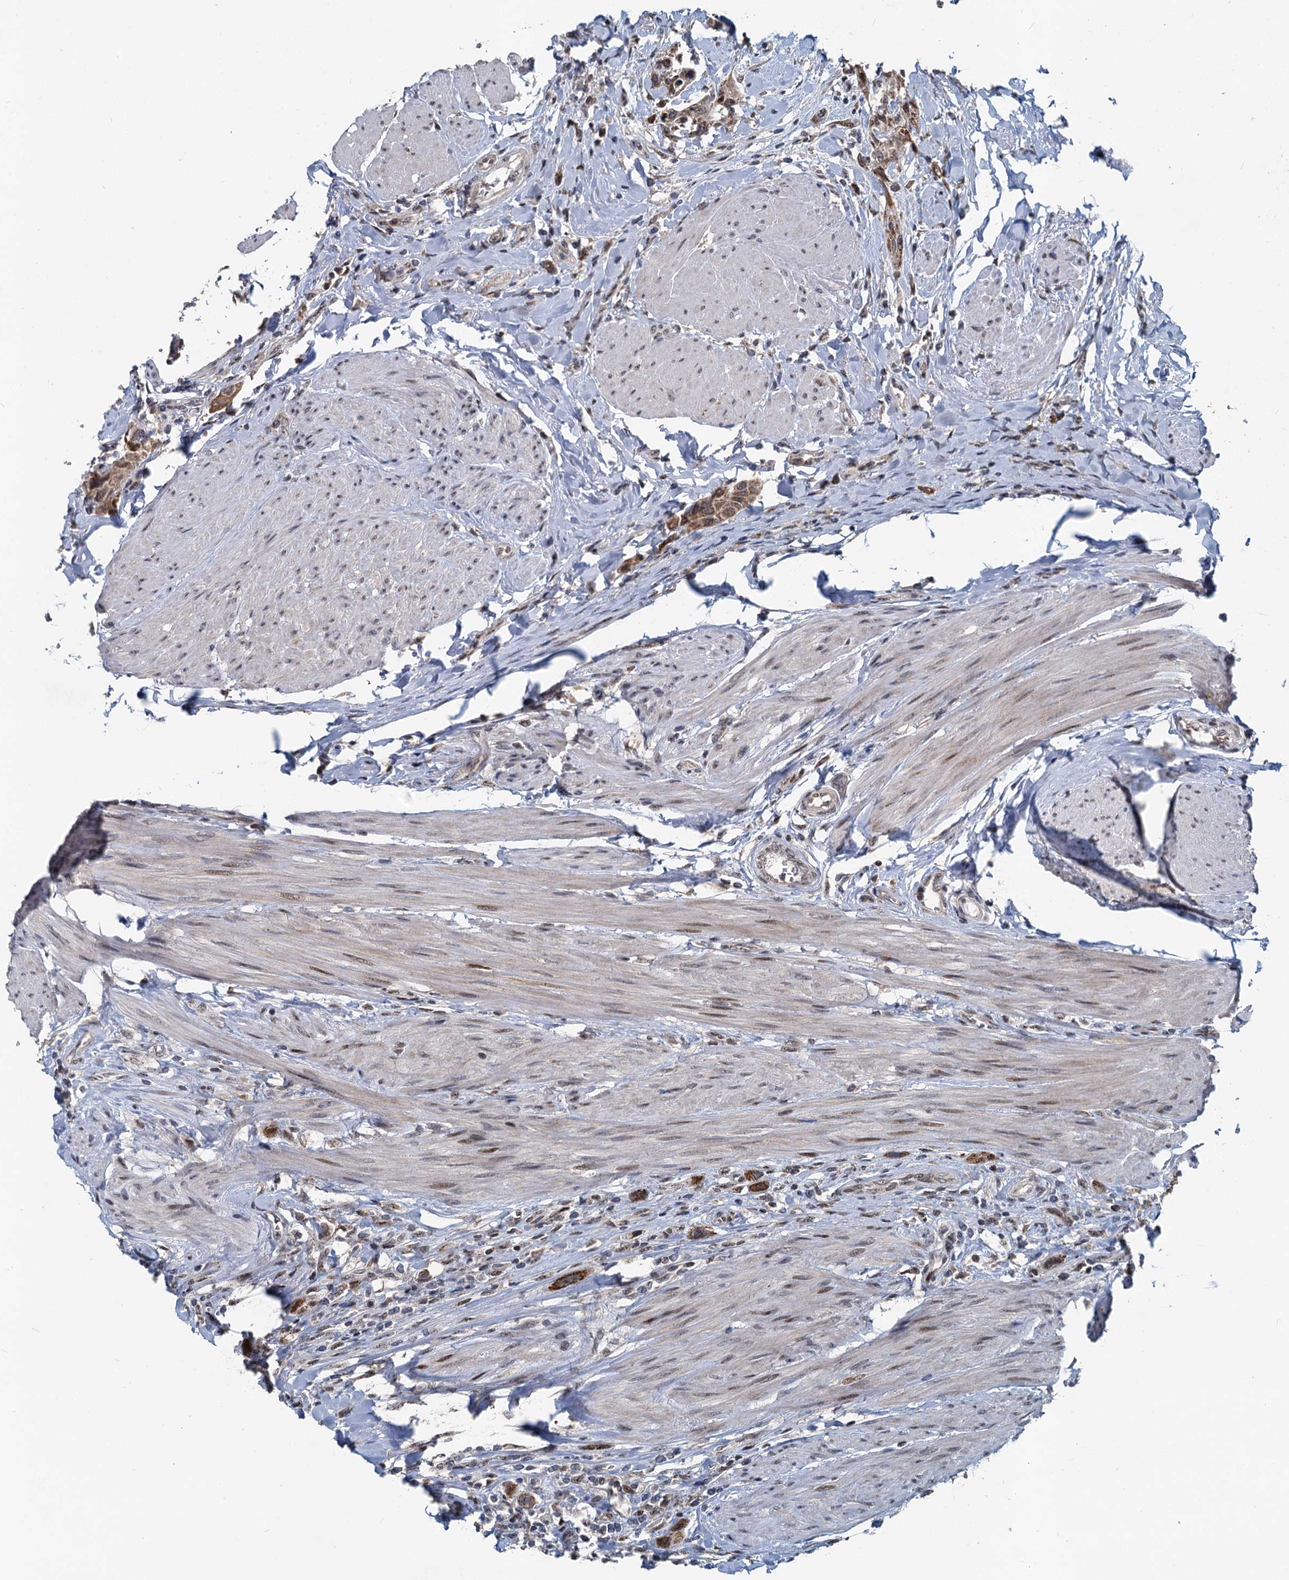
{"staining": {"intensity": "moderate", "quantity": ">75%", "location": "cytoplasmic/membranous,nuclear"}, "tissue": "urothelial cancer", "cell_type": "Tumor cells", "image_type": "cancer", "snomed": [{"axis": "morphology", "description": "Urothelial carcinoma, High grade"}, {"axis": "topography", "description": "Urinary bladder"}], "caption": "About >75% of tumor cells in urothelial cancer show moderate cytoplasmic/membranous and nuclear protein staining as visualized by brown immunohistochemical staining.", "gene": "RITA1", "patient": {"sex": "male", "age": 50}}